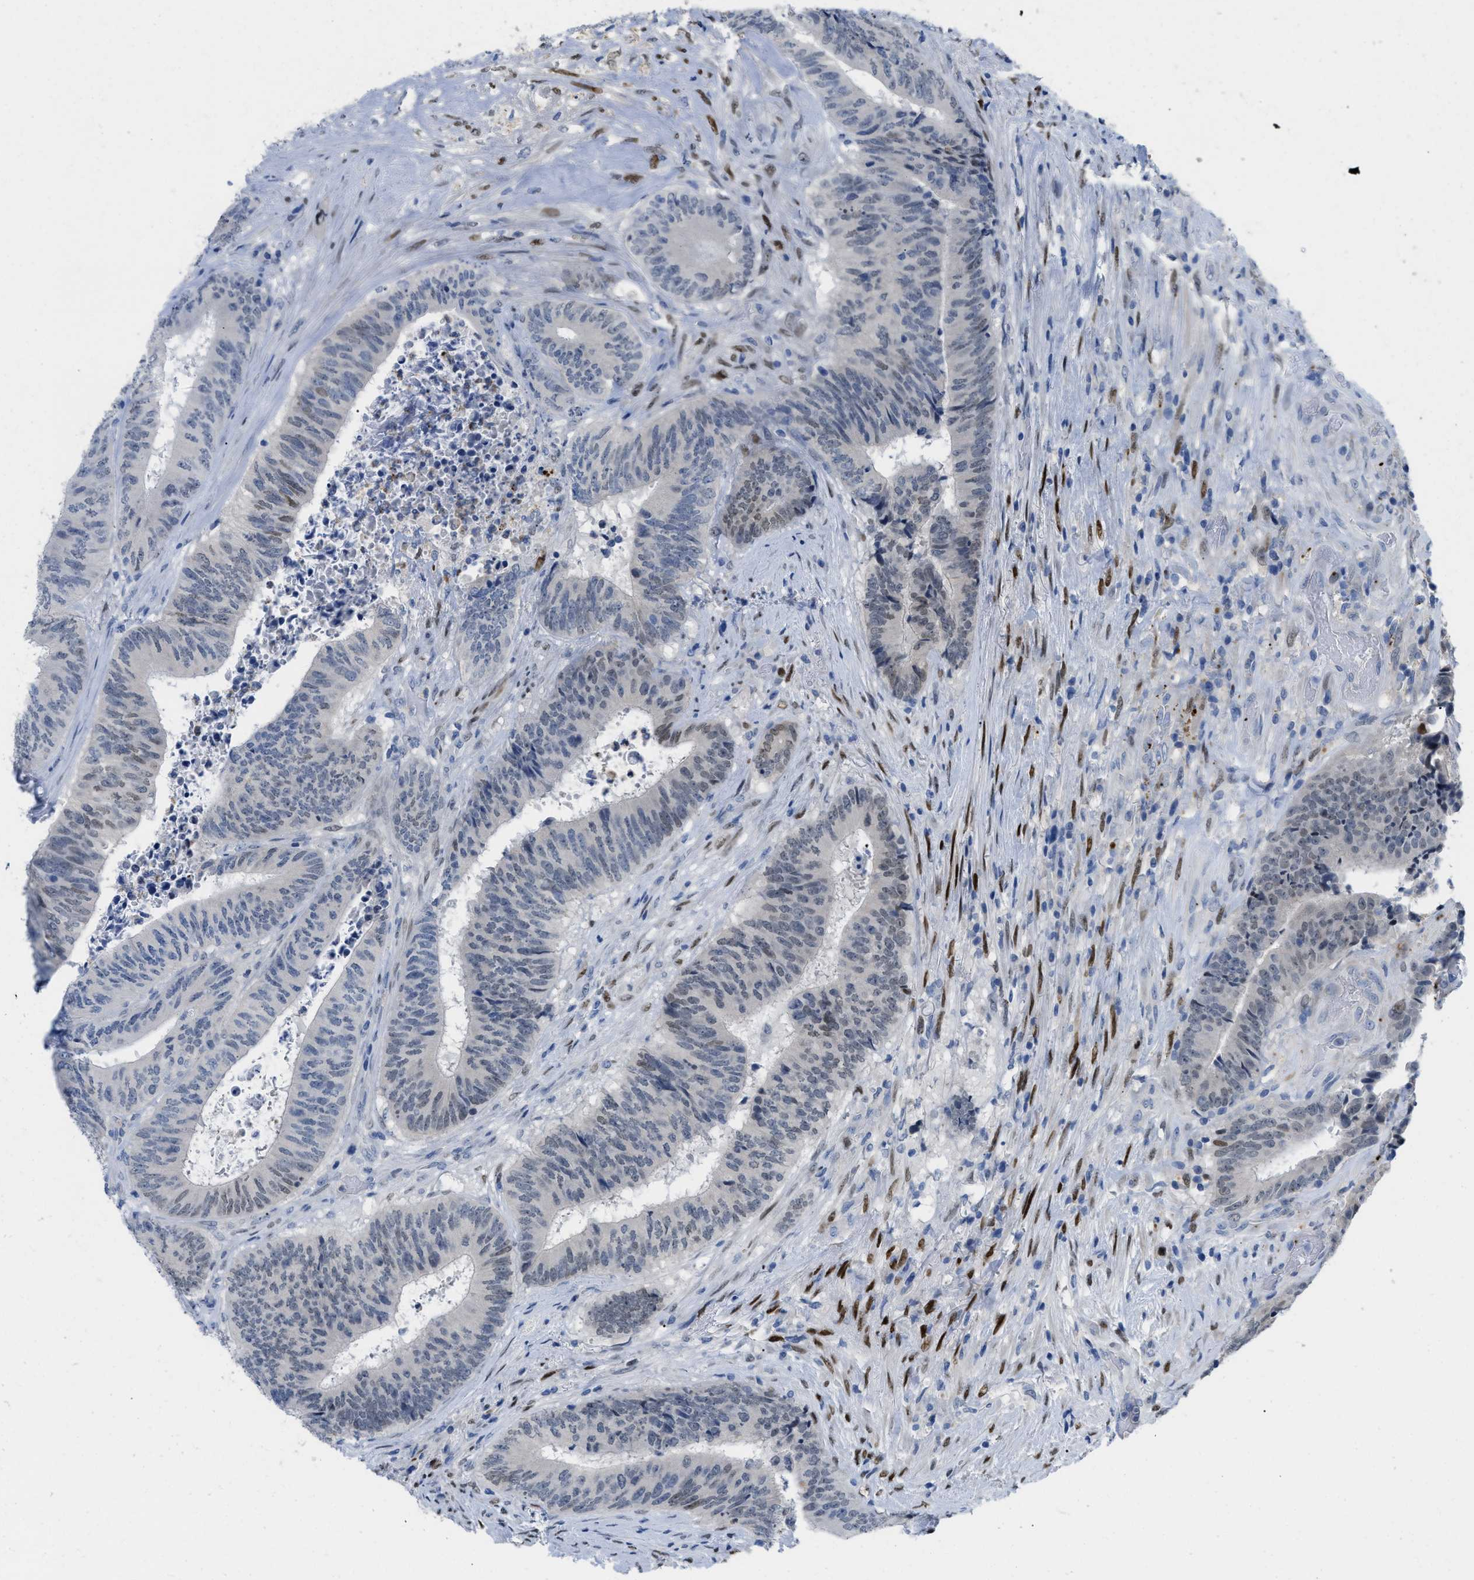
{"staining": {"intensity": "weak", "quantity": "<25%", "location": "nuclear"}, "tissue": "colorectal cancer", "cell_type": "Tumor cells", "image_type": "cancer", "snomed": [{"axis": "morphology", "description": "Adenocarcinoma, NOS"}, {"axis": "topography", "description": "Rectum"}], "caption": "Immunohistochemistry micrograph of neoplastic tissue: colorectal cancer (adenocarcinoma) stained with DAB (3,3'-diaminobenzidine) shows no significant protein positivity in tumor cells.", "gene": "NFIX", "patient": {"sex": "male", "age": 72}}